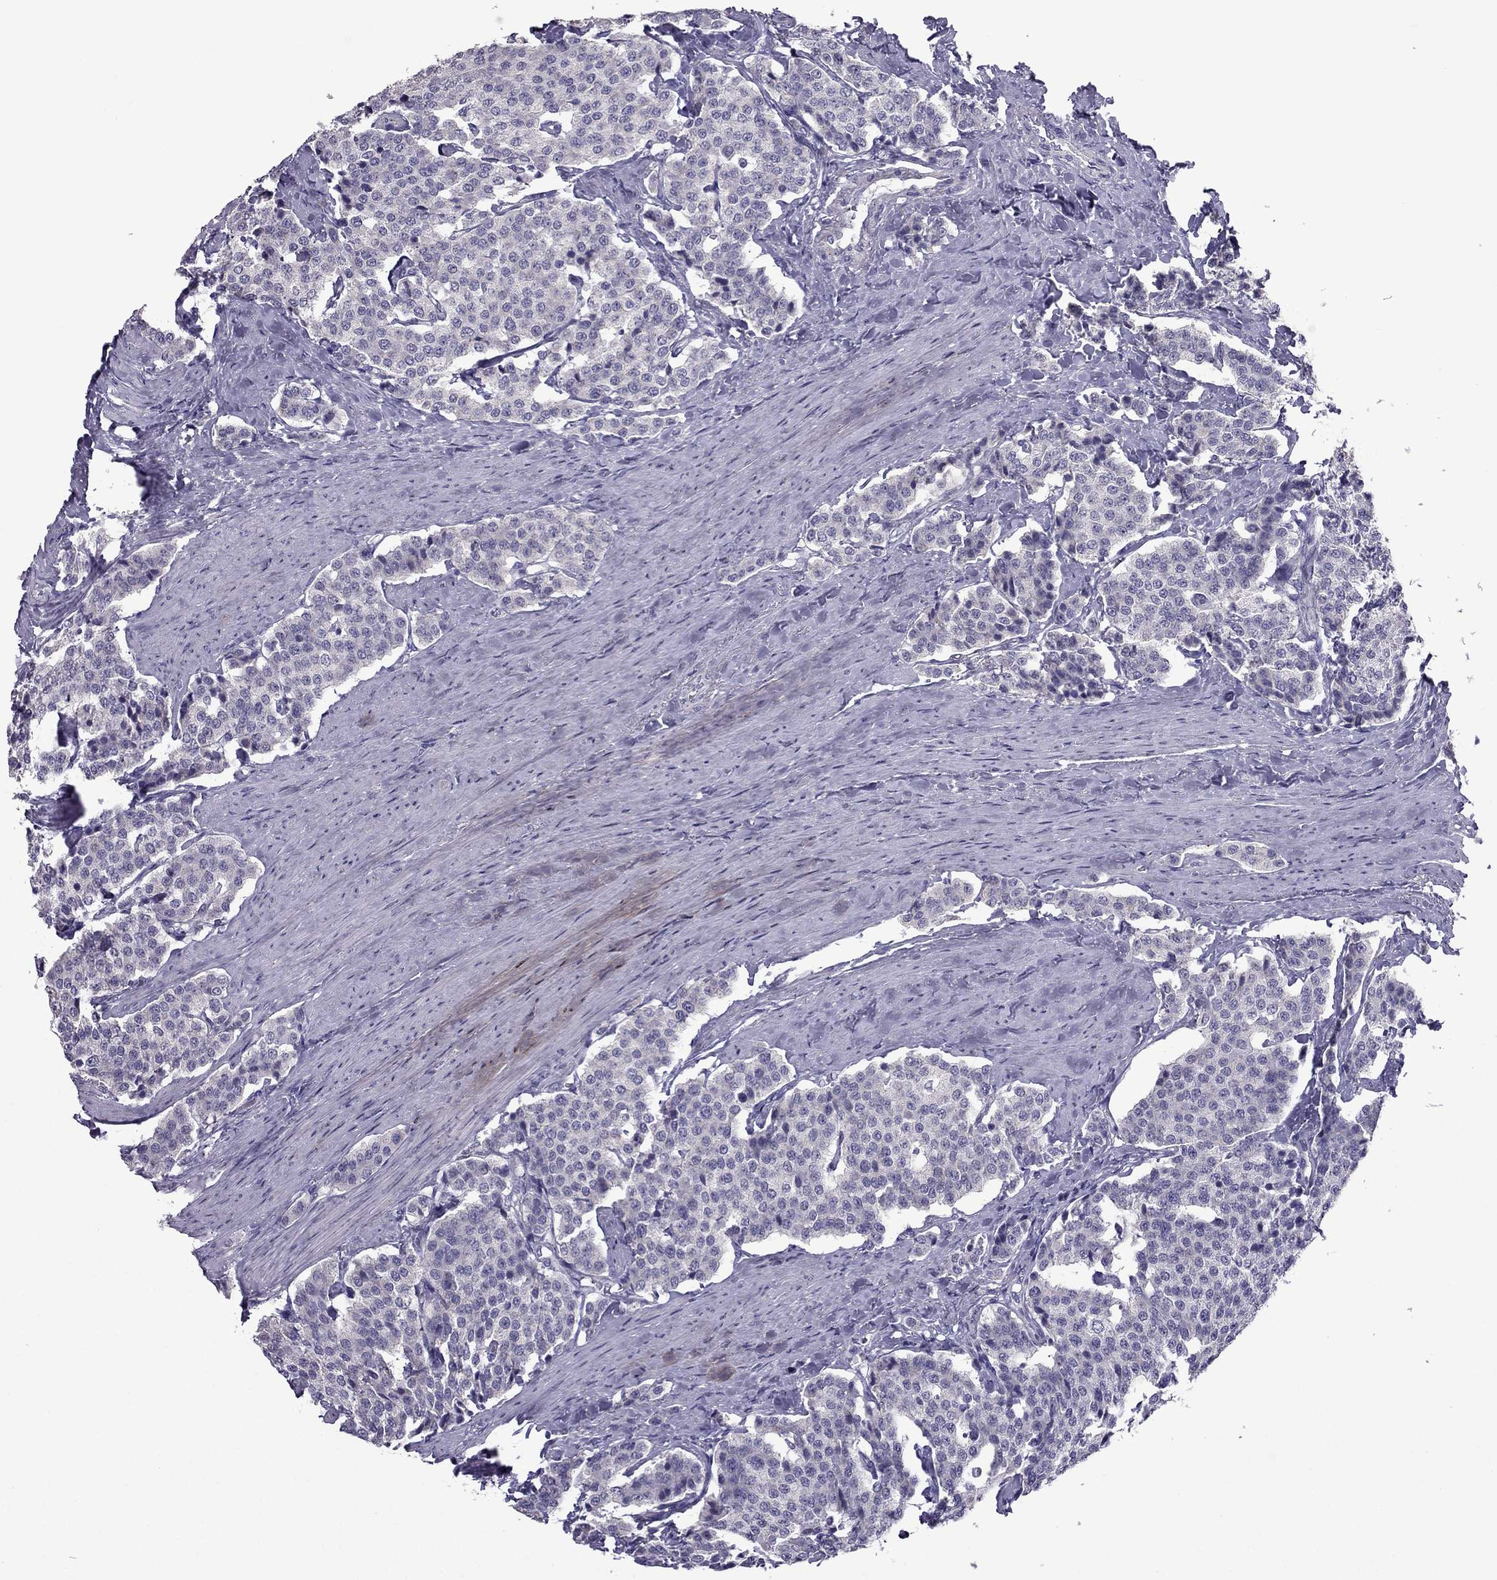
{"staining": {"intensity": "negative", "quantity": "none", "location": "none"}, "tissue": "carcinoid", "cell_type": "Tumor cells", "image_type": "cancer", "snomed": [{"axis": "morphology", "description": "Carcinoid, malignant, NOS"}, {"axis": "topography", "description": "Small intestine"}], "caption": "DAB (3,3'-diaminobenzidine) immunohistochemical staining of human carcinoid demonstrates no significant expression in tumor cells. The staining was performed using DAB to visualize the protein expression in brown, while the nuclei were stained in blue with hematoxylin (Magnification: 20x).", "gene": "MYBPH", "patient": {"sex": "female", "age": 58}}